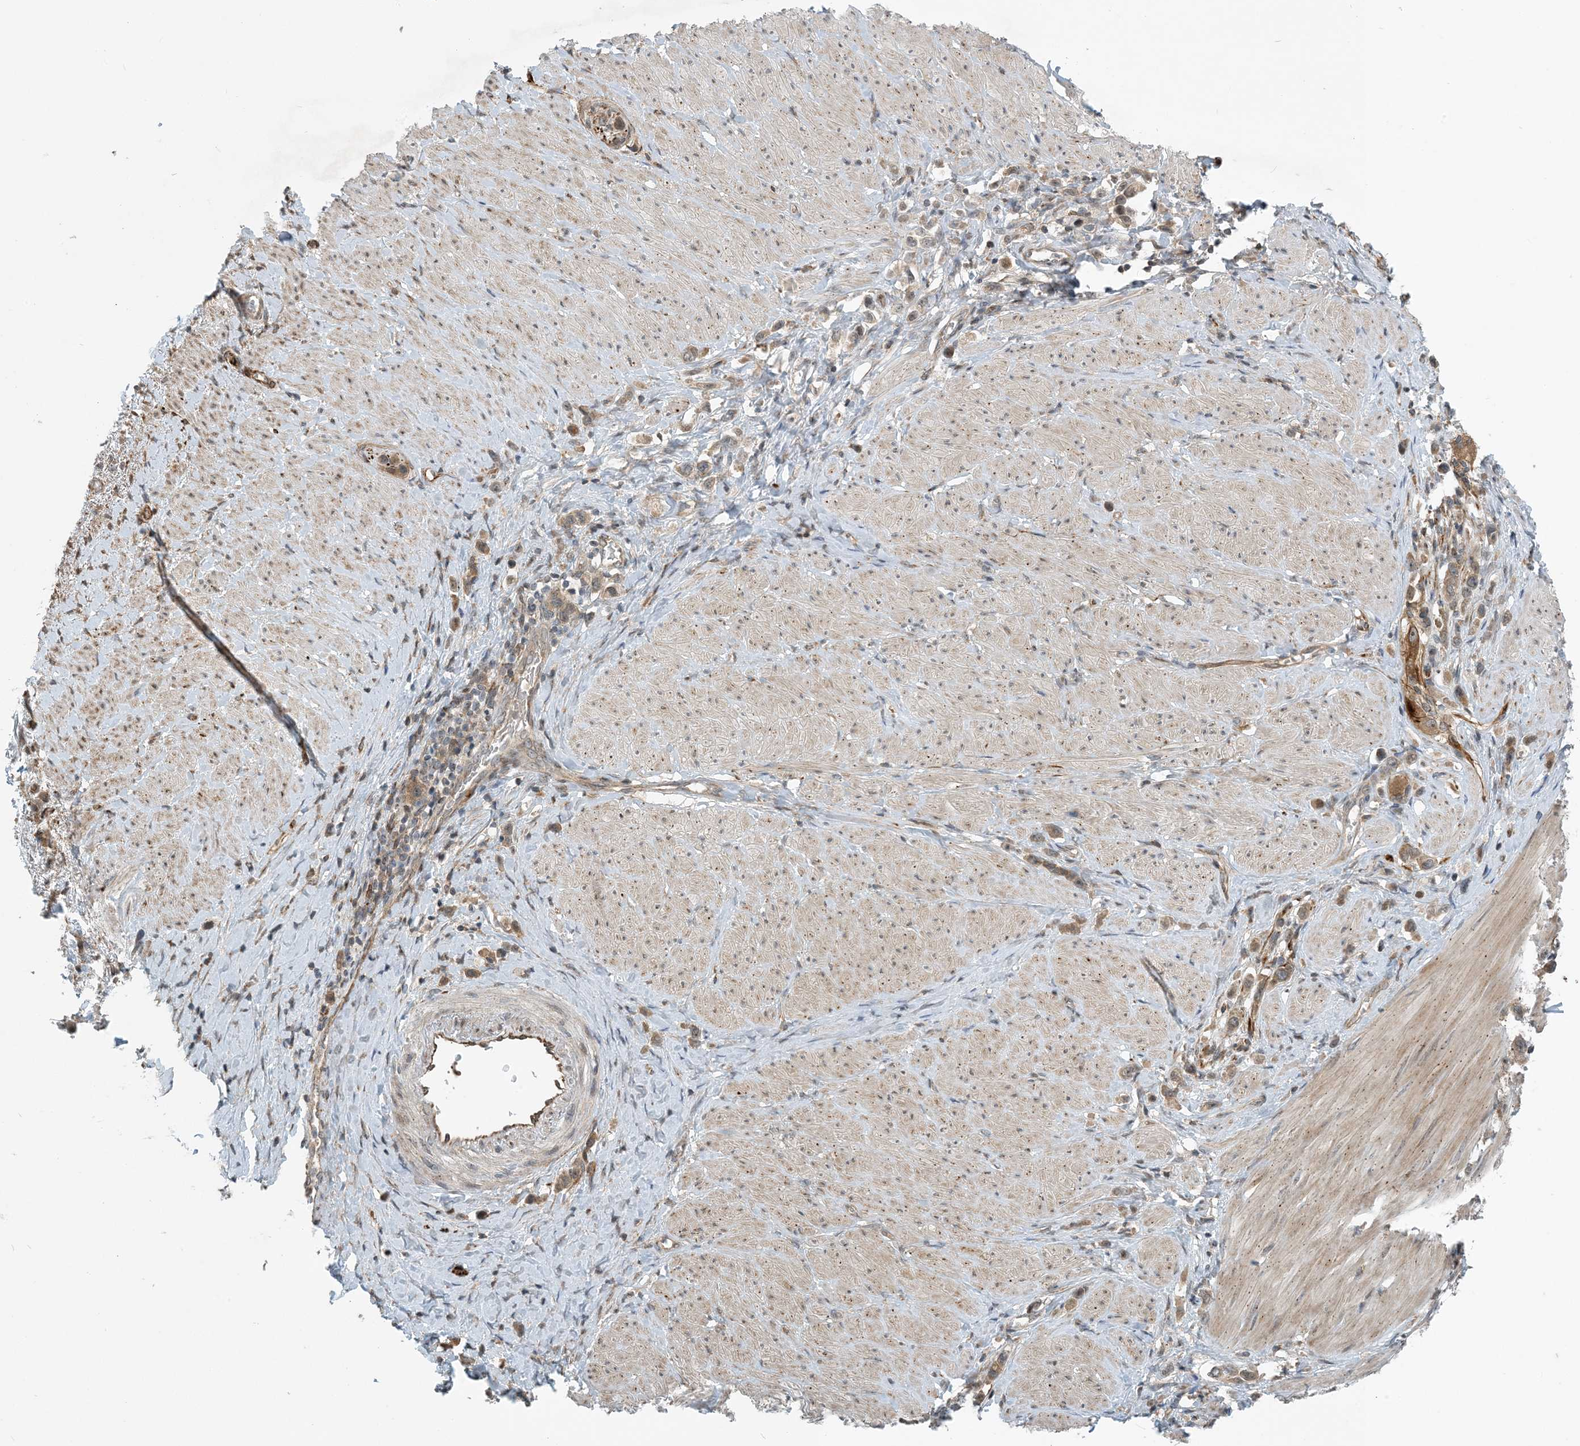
{"staining": {"intensity": "moderate", "quantity": ">75%", "location": "cytoplasmic/membranous"}, "tissue": "stomach cancer", "cell_type": "Tumor cells", "image_type": "cancer", "snomed": [{"axis": "morphology", "description": "Adenocarcinoma, NOS"}, {"axis": "topography", "description": "Stomach"}], "caption": "An IHC image of neoplastic tissue is shown. Protein staining in brown labels moderate cytoplasmic/membranous positivity in stomach adenocarcinoma within tumor cells.", "gene": "ZBTB3", "patient": {"sex": "female", "age": 65}}